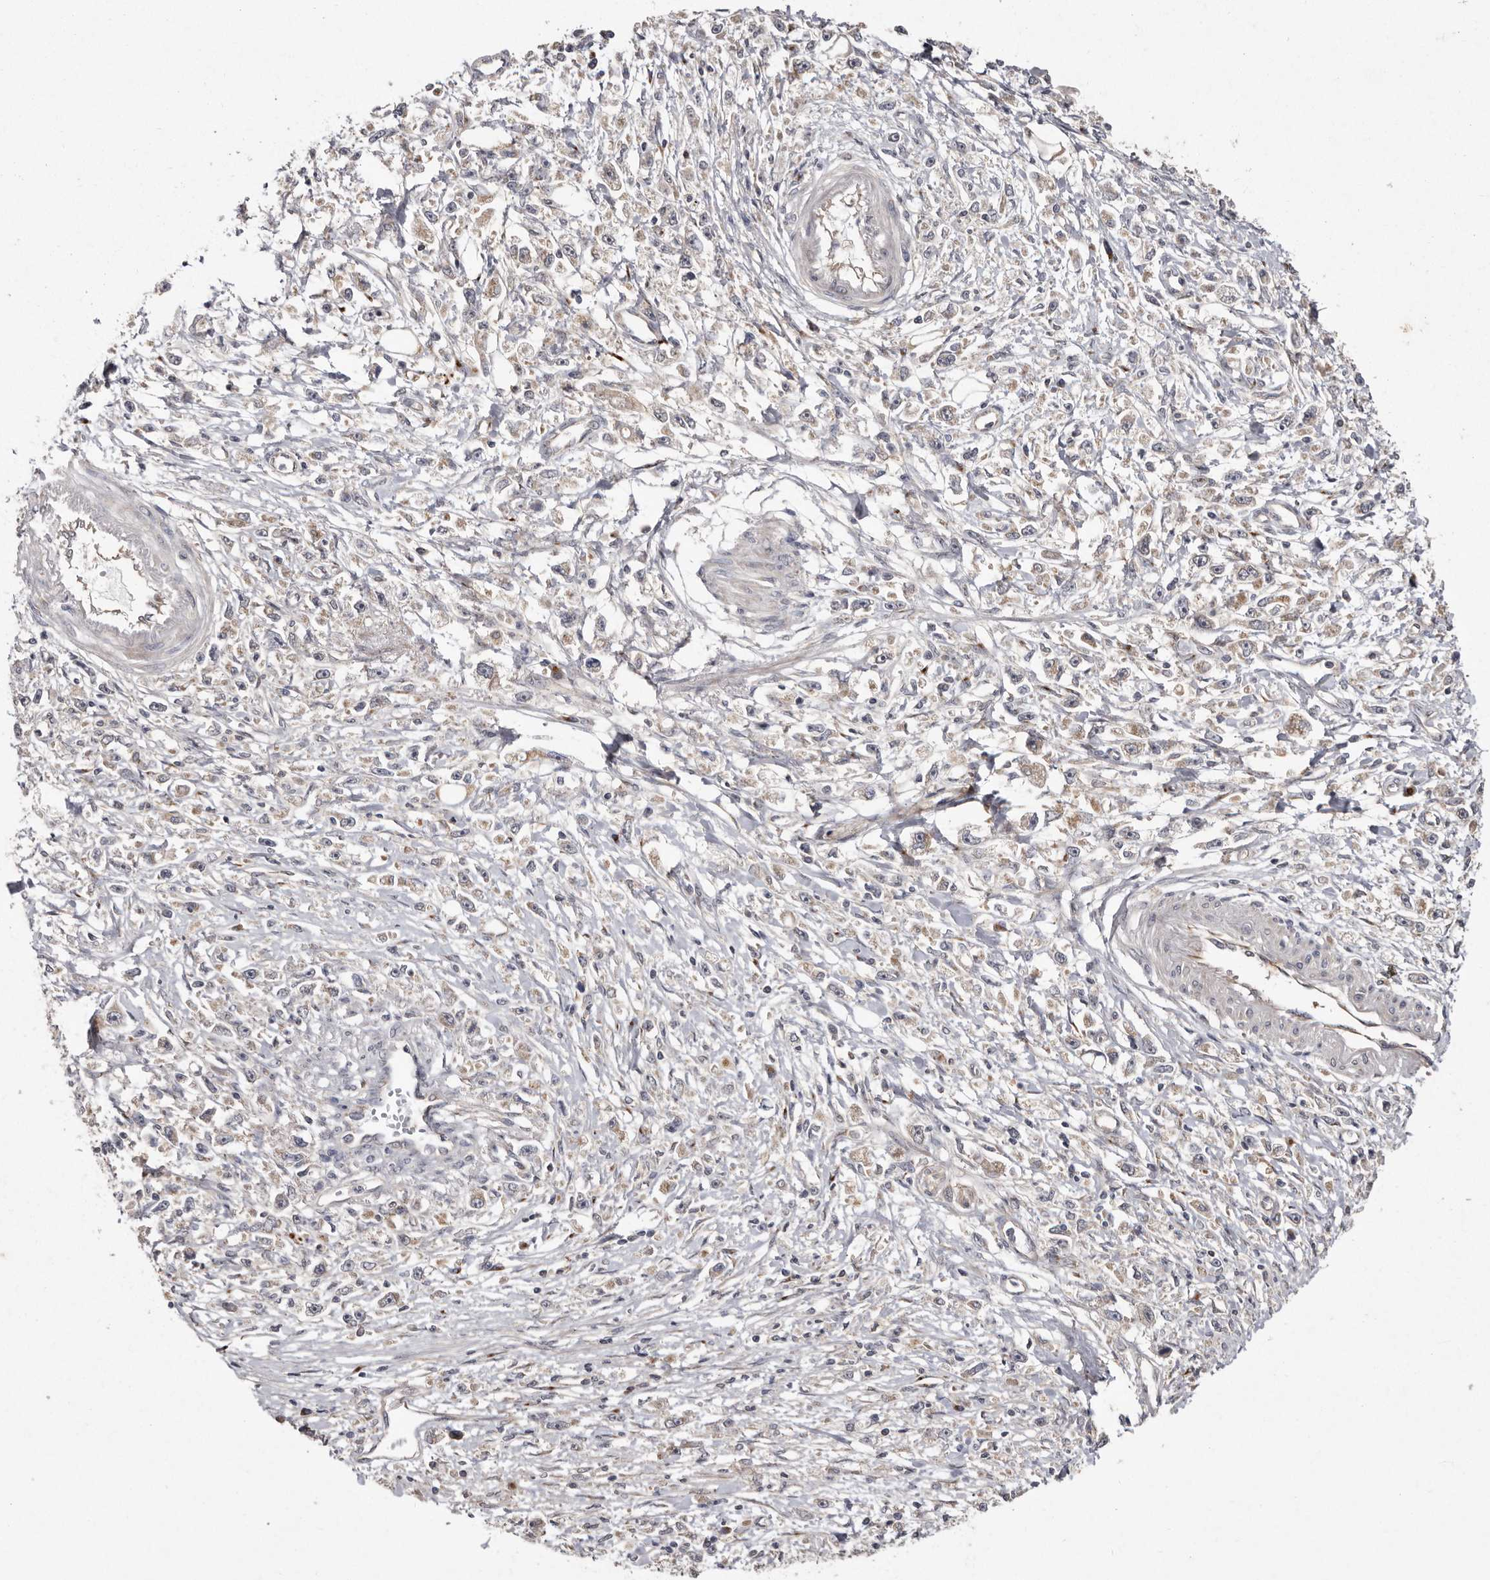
{"staining": {"intensity": "weak", "quantity": "<25%", "location": "cytoplasmic/membranous"}, "tissue": "stomach cancer", "cell_type": "Tumor cells", "image_type": "cancer", "snomed": [{"axis": "morphology", "description": "Adenocarcinoma, NOS"}, {"axis": "topography", "description": "Stomach"}], "caption": "This micrograph is of stomach cancer (adenocarcinoma) stained with immunohistochemistry to label a protein in brown with the nuclei are counter-stained blue. There is no expression in tumor cells.", "gene": "FLAD1", "patient": {"sex": "female", "age": 59}}